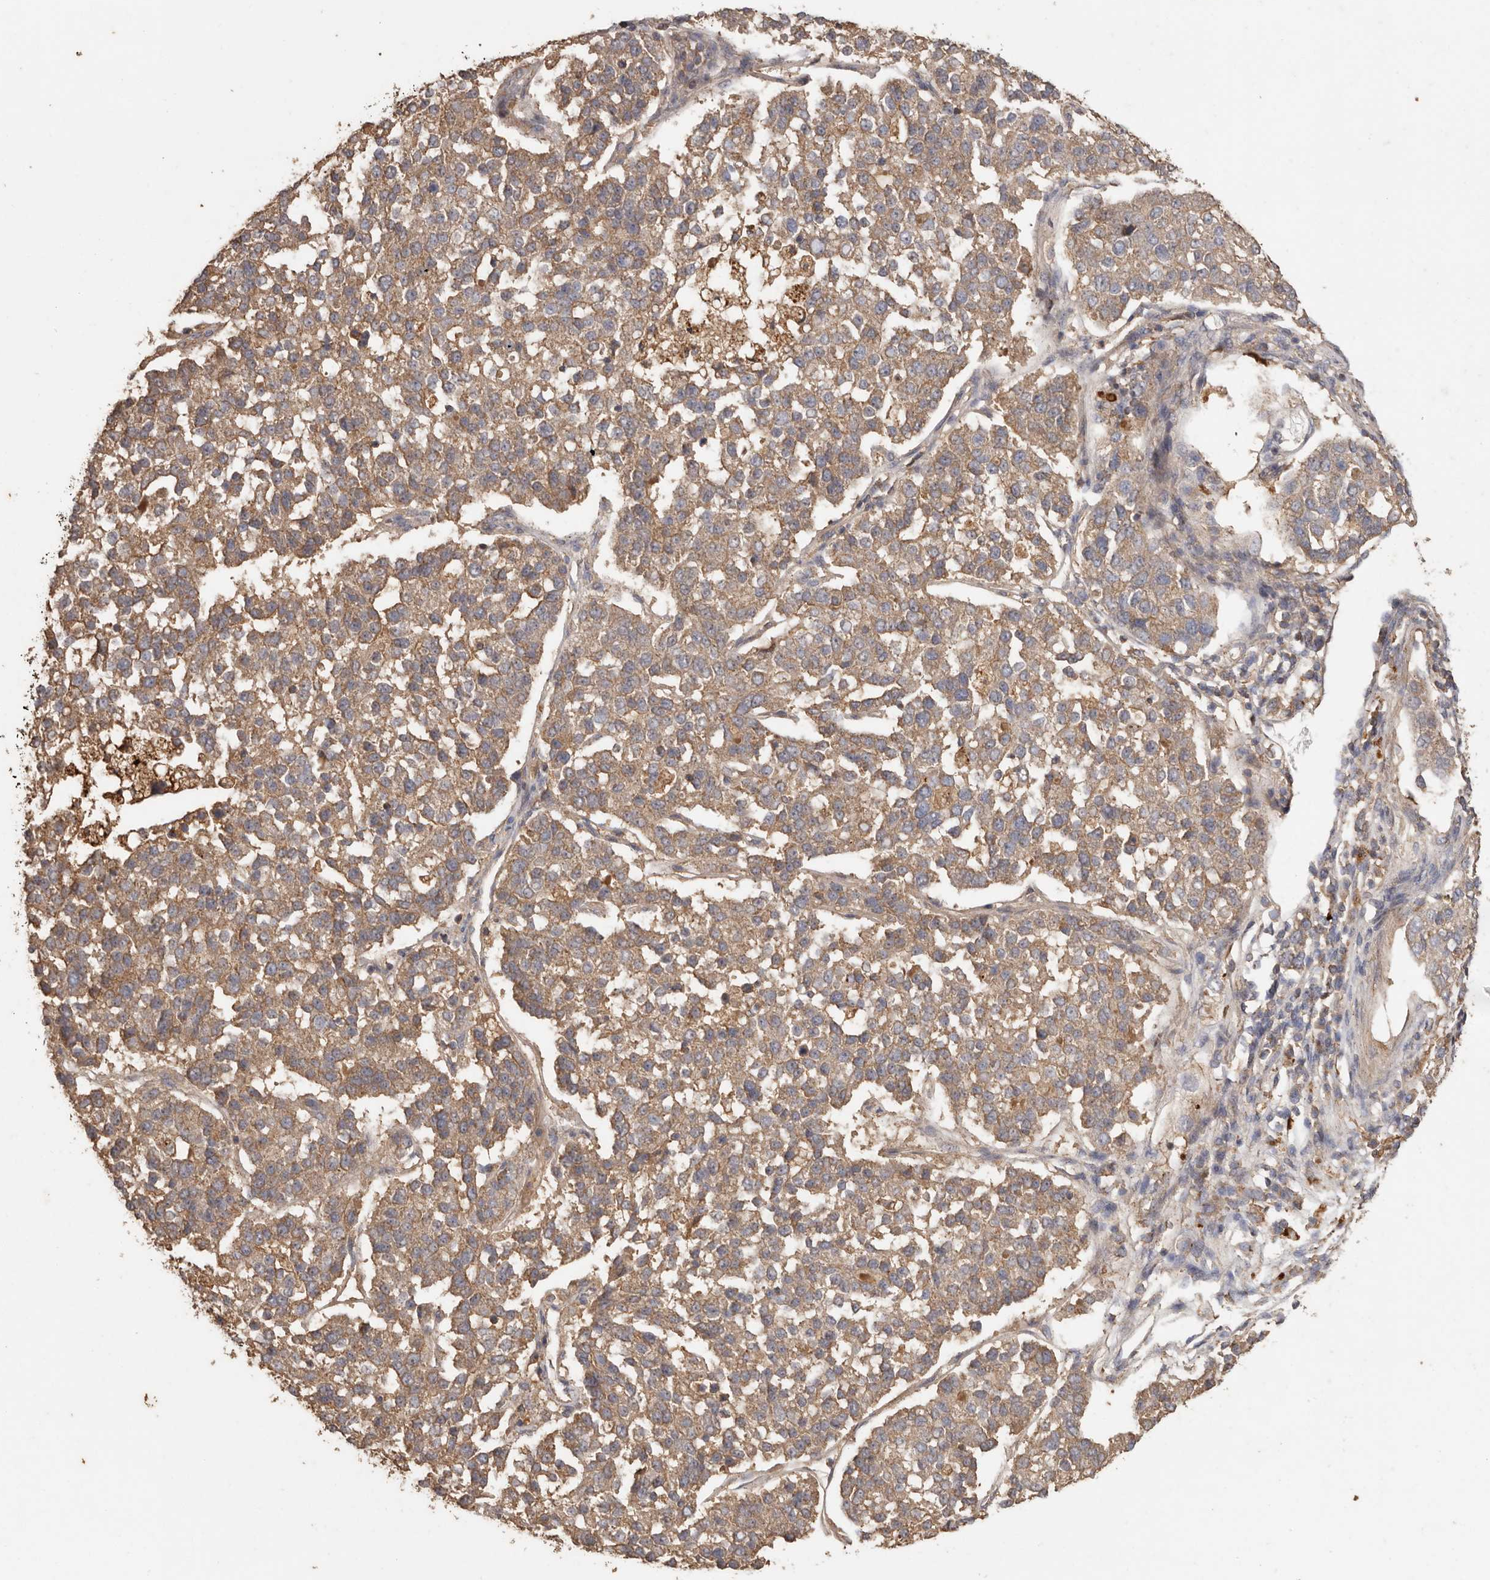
{"staining": {"intensity": "moderate", "quantity": ">75%", "location": "cytoplasmic/membranous"}, "tissue": "pancreatic cancer", "cell_type": "Tumor cells", "image_type": "cancer", "snomed": [{"axis": "morphology", "description": "Adenocarcinoma, NOS"}, {"axis": "topography", "description": "Pancreas"}], "caption": "The photomicrograph displays immunohistochemical staining of pancreatic cancer (adenocarcinoma). There is moderate cytoplasmic/membranous positivity is identified in approximately >75% of tumor cells.", "gene": "RWDD1", "patient": {"sex": "female", "age": 61}}